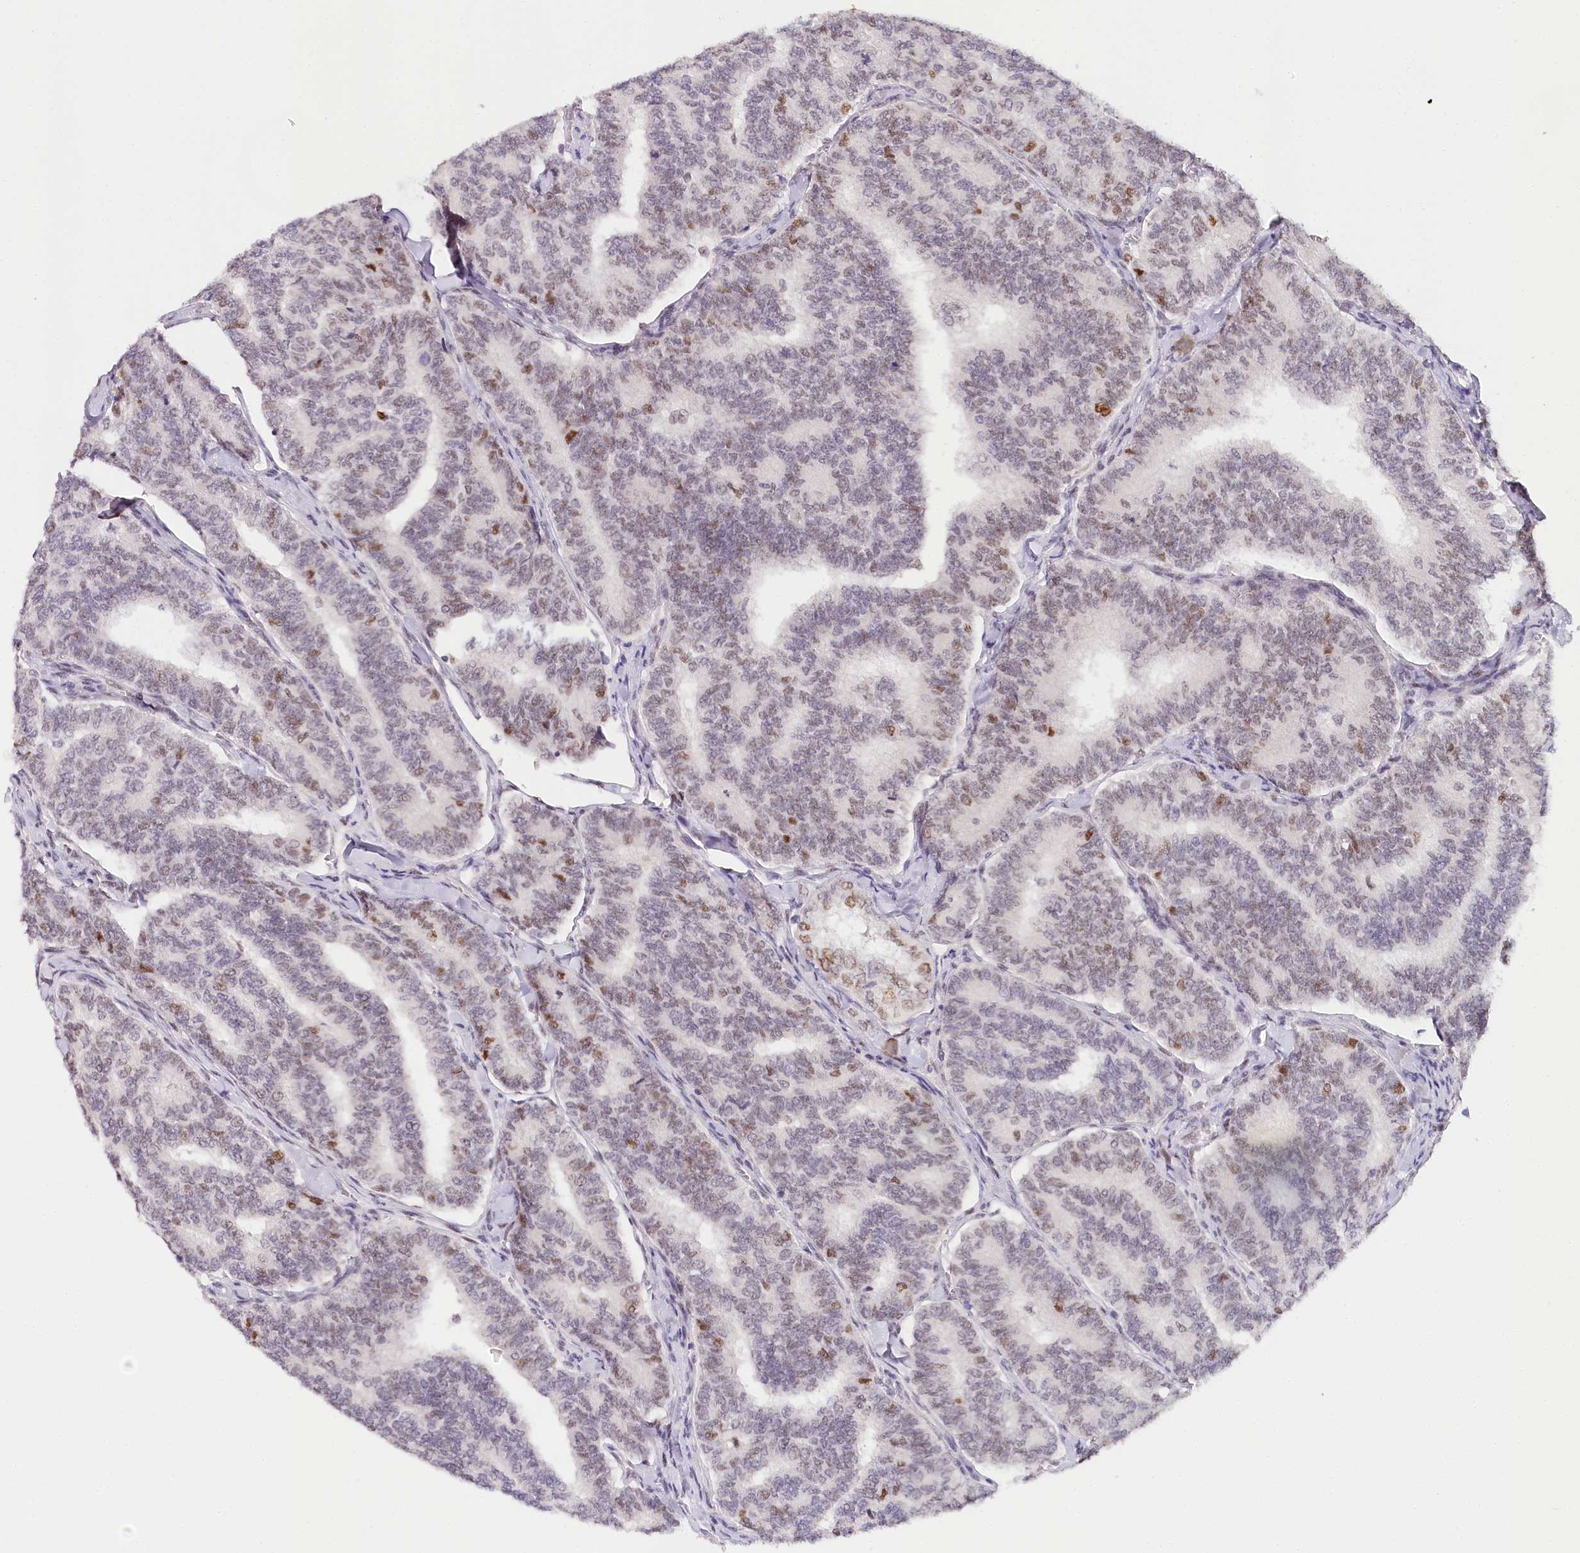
{"staining": {"intensity": "weak", "quantity": "25%-75%", "location": "nuclear"}, "tissue": "thyroid cancer", "cell_type": "Tumor cells", "image_type": "cancer", "snomed": [{"axis": "morphology", "description": "Papillary adenocarcinoma, NOS"}, {"axis": "topography", "description": "Thyroid gland"}], "caption": "Brown immunohistochemical staining in thyroid papillary adenocarcinoma exhibits weak nuclear positivity in approximately 25%-75% of tumor cells. Nuclei are stained in blue.", "gene": "TP53", "patient": {"sex": "female", "age": 35}}